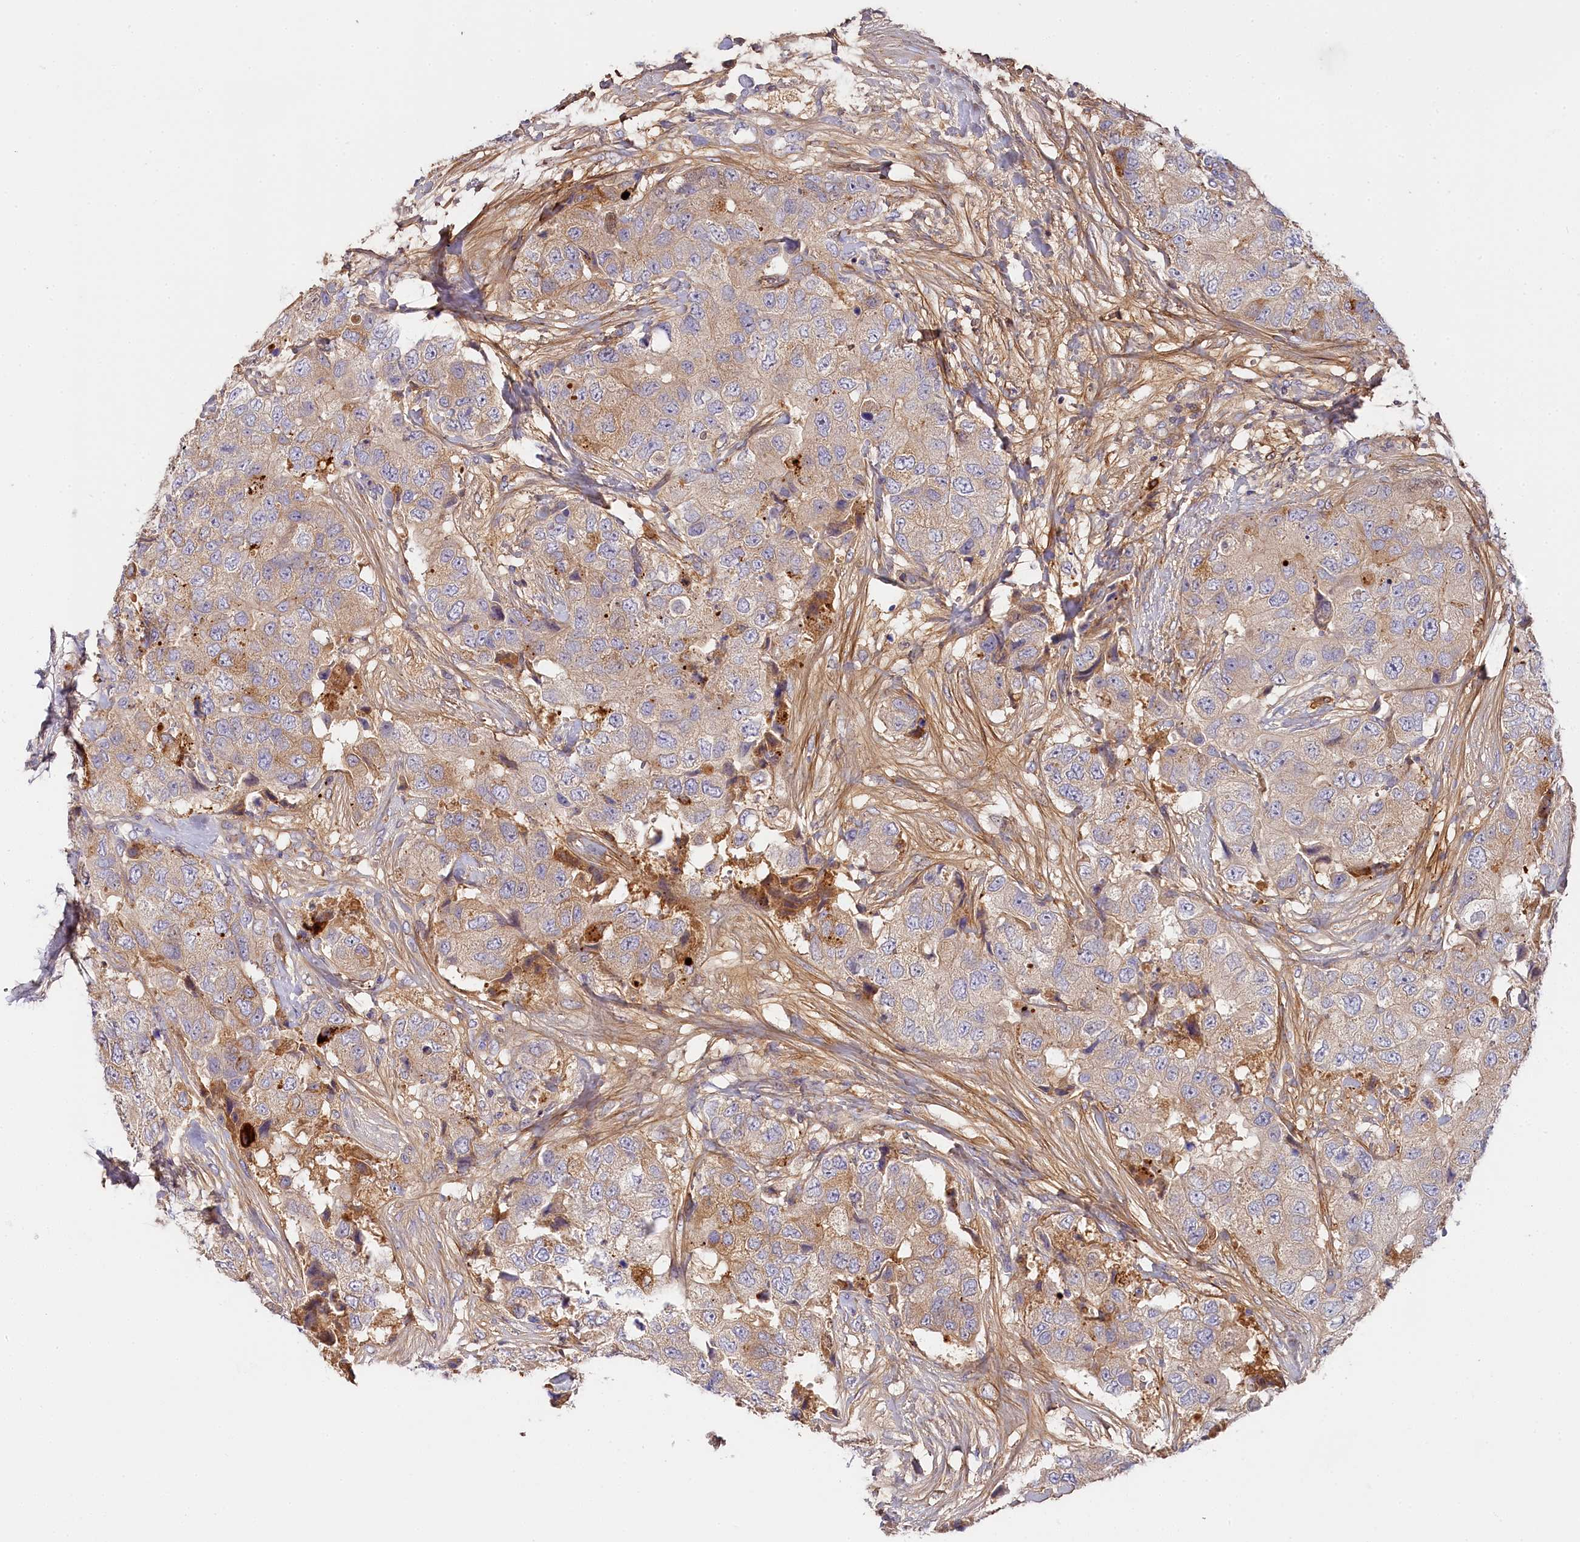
{"staining": {"intensity": "weak", "quantity": "25%-75%", "location": "cytoplasmic/membranous"}, "tissue": "breast cancer", "cell_type": "Tumor cells", "image_type": "cancer", "snomed": [{"axis": "morphology", "description": "Duct carcinoma"}, {"axis": "topography", "description": "Breast"}], "caption": "Human breast intraductal carcinoma stained for a protein (brown) displays weak cytoplasmic/membranous positive staining in about 25%-75% of tumor cells.", "gene": "KATNB1", "patient": {"sex": "female", "age": 62}}